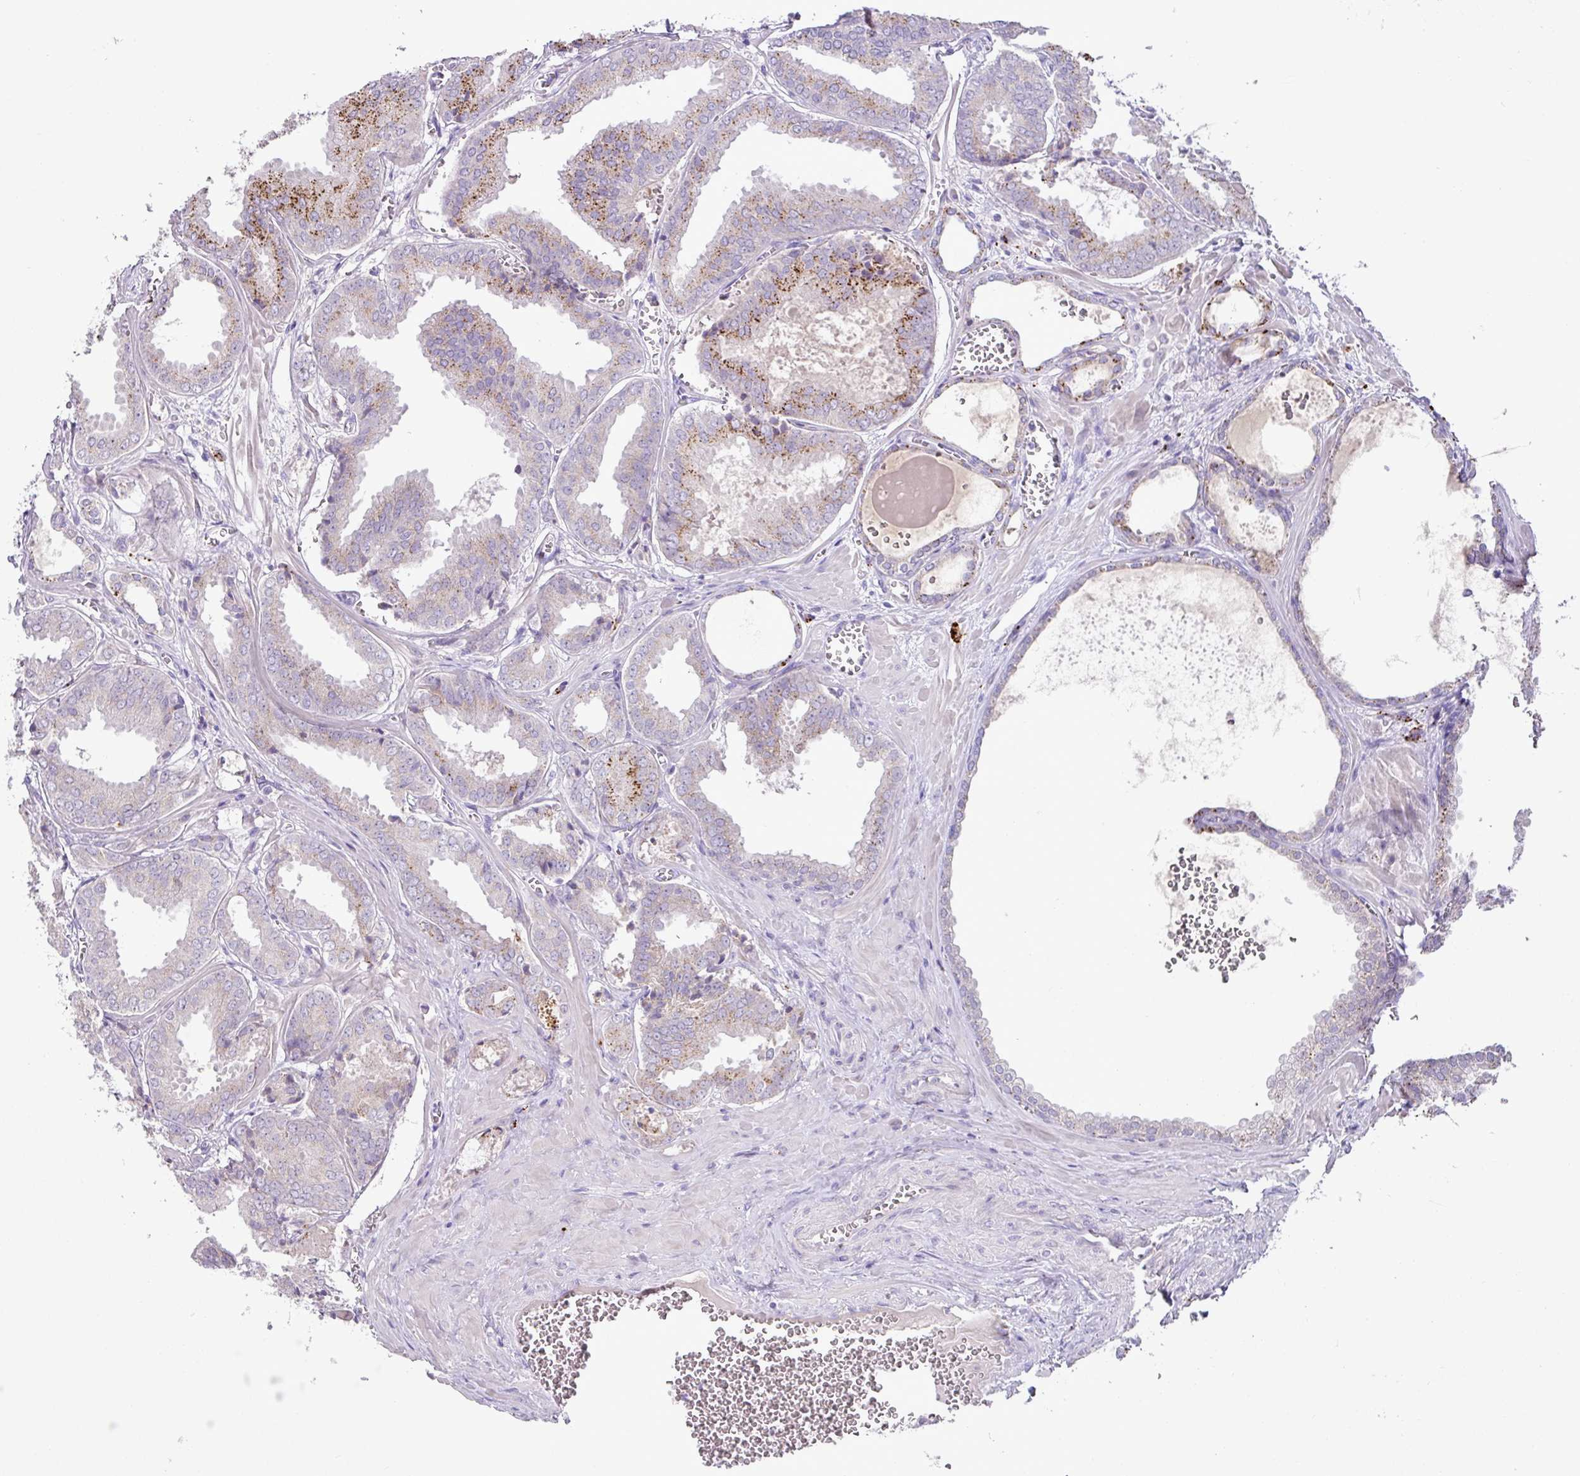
{"staining": {"intensity": "moderate", "quantity": "<25%", "location": "cytoplasmic/membranous"}, "tissue": "prostate cancer", "cell_type": "Tumor cells", "image_type": "cancer", "snomed": [{"axis": "morphology", "description": "Adenocarcinoma, Low grade"}, {"axis": "topography", "description": "Prostate"}], "caption": "This image reveals immunohistochemistry (IHC) staining of human prostate cancer, with low moderate cytoplasmic/membranous expression in approximately <25% of tumor cells.", "gene": "PLEKHH3", "patient": {"sex": "male", "age": 67}}